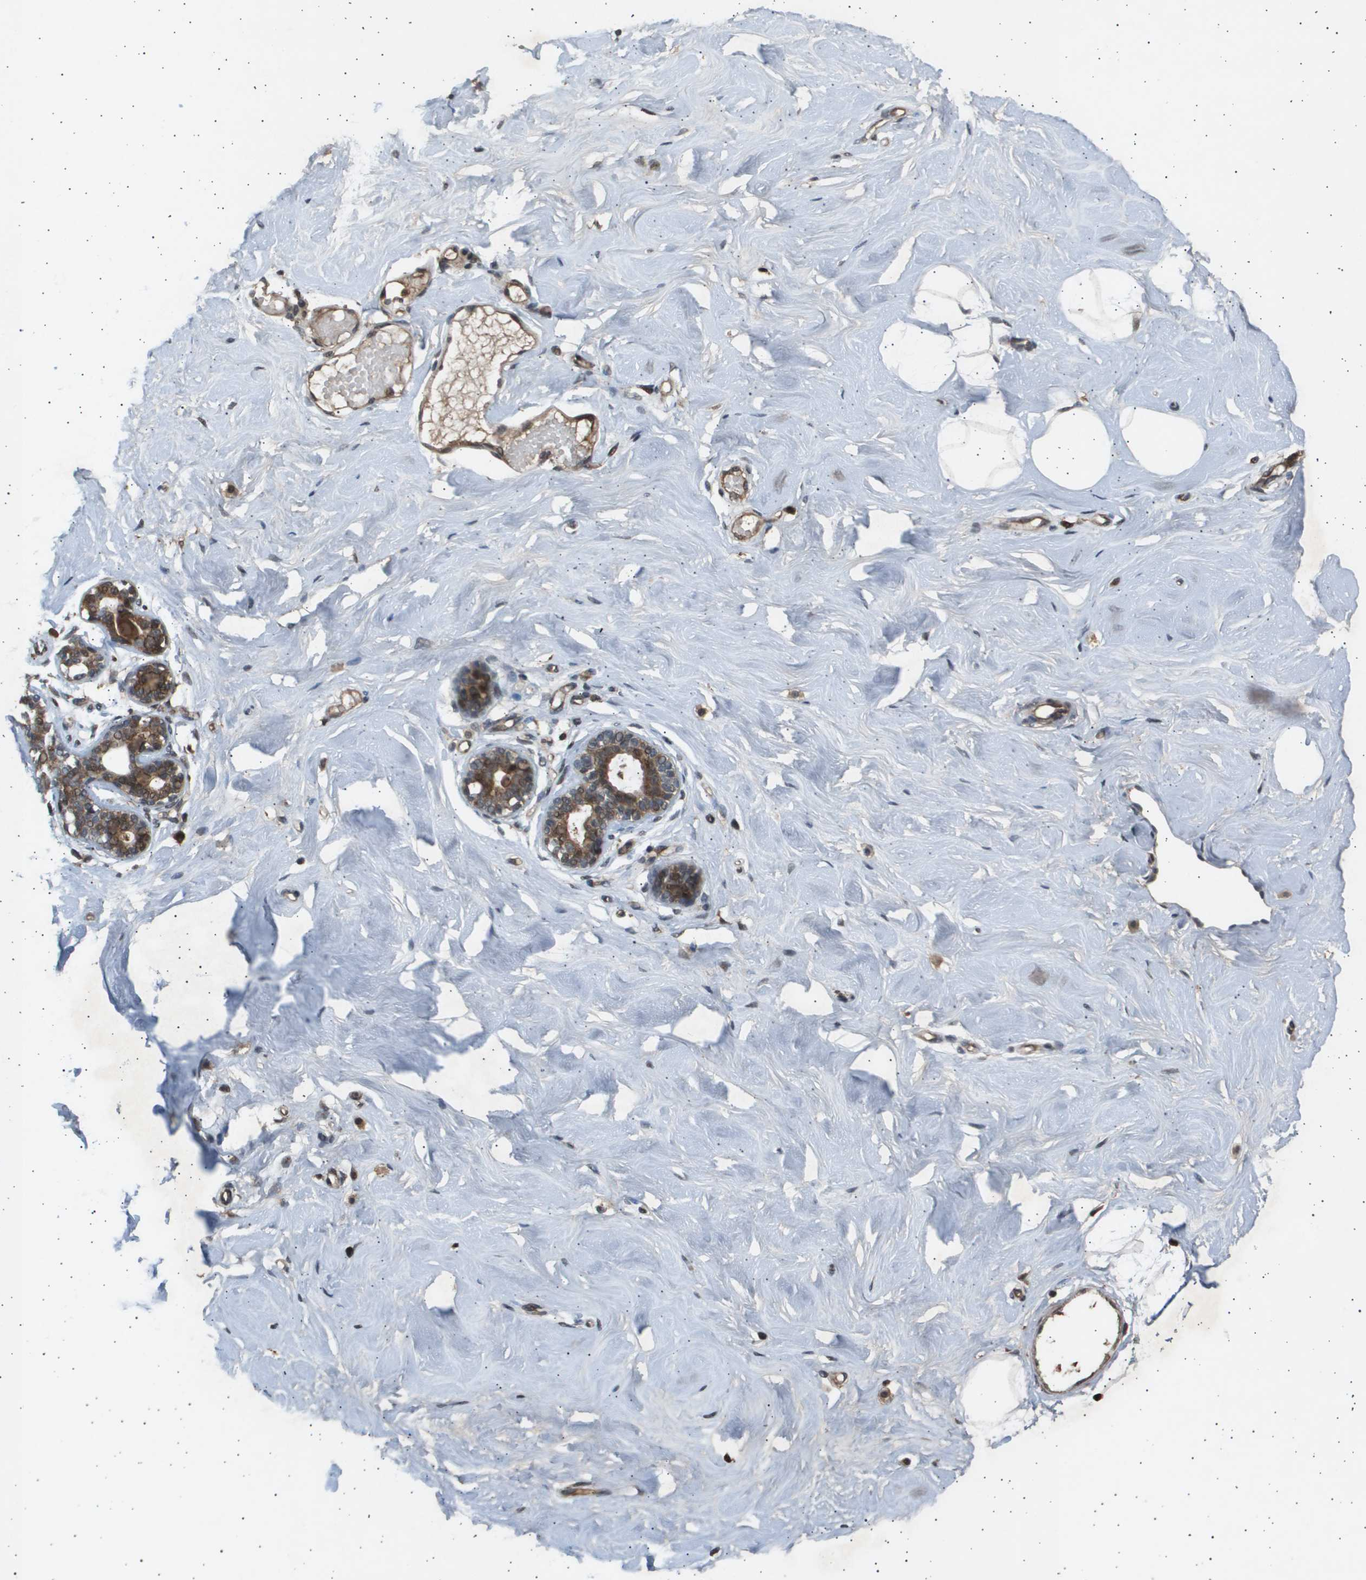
{"staining": {"intensity": "weak", "quantity": "25%-75%", "location": "cytoplasmic/membranous"}, "tissue": "breast", "cell_type": "Adipocytes", "image_type": "normal", "snomed": [{"axis": "morphology", "description": "Normal tissue, NOS"}, {"axis": "topography", "description": "Breast"}], "caption": "DAB (3,3'-diaminobenzidine) immunohistochemical staining of benign breast demonstrates weak cytoplasmic/membranous protein positivity in approximately 25%-75% of adipocytes.", "gene": "TNRC6A", "patient": {"sex": "female", "age": 23}}